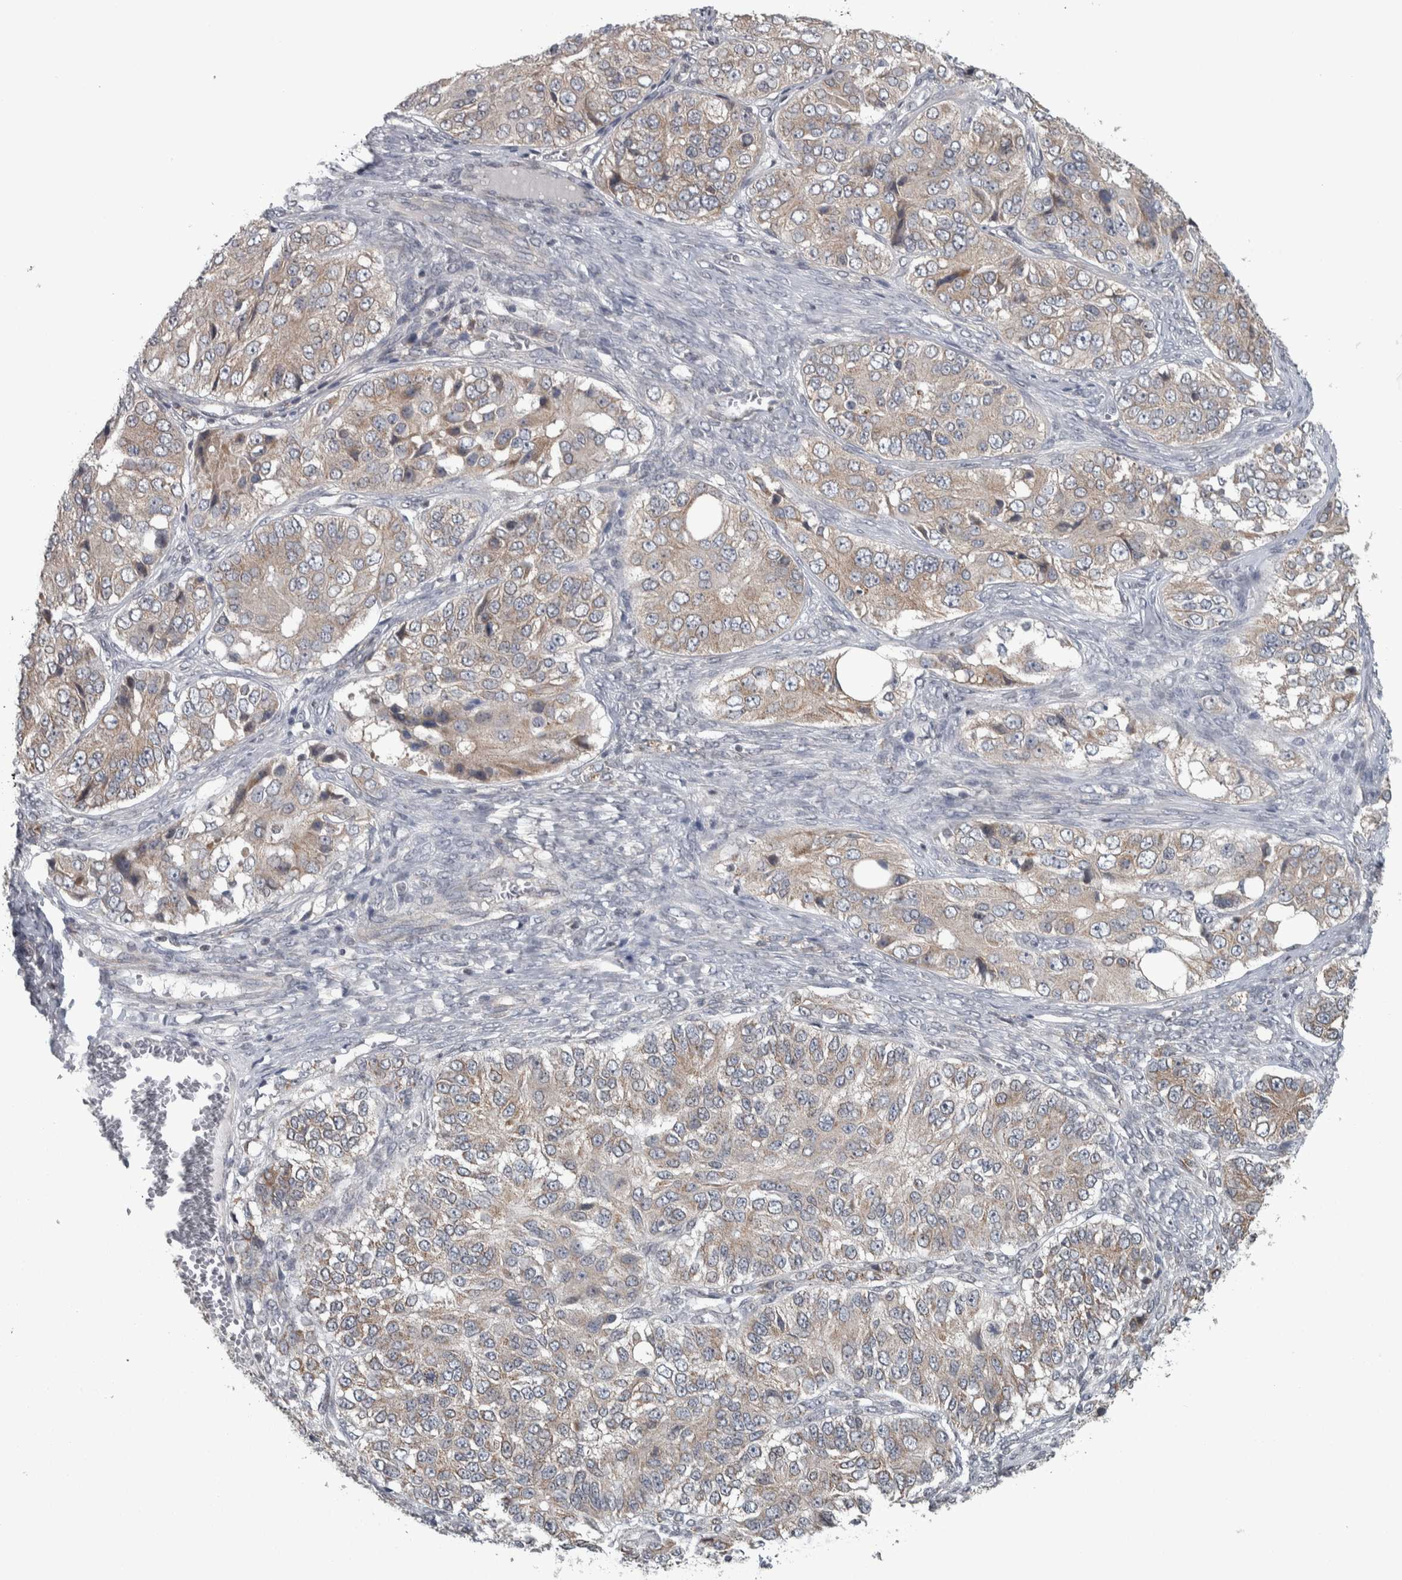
{"staining": {"intensity": "weak", "quantity": ">75%", "location": "cytoplasmic/membranous"}, "tissue": "ovarian cancer", "cell_type": "Tumor cells", "image_type": "cancer", "snomed": [{"axis": "morphology", "description": "Carcinoma, endometroid"}, {"axis": "topography", "description": "Ovary"}], "caption": "Immunohistochemical staining of human ovarian endometroid carcinoma demonstrates low levels of weak cytoplasmic/membranous protein staining in about >75% of tumor cells.", "gene": "CWC27", "patient": {"sex": "female", "age": 51}}